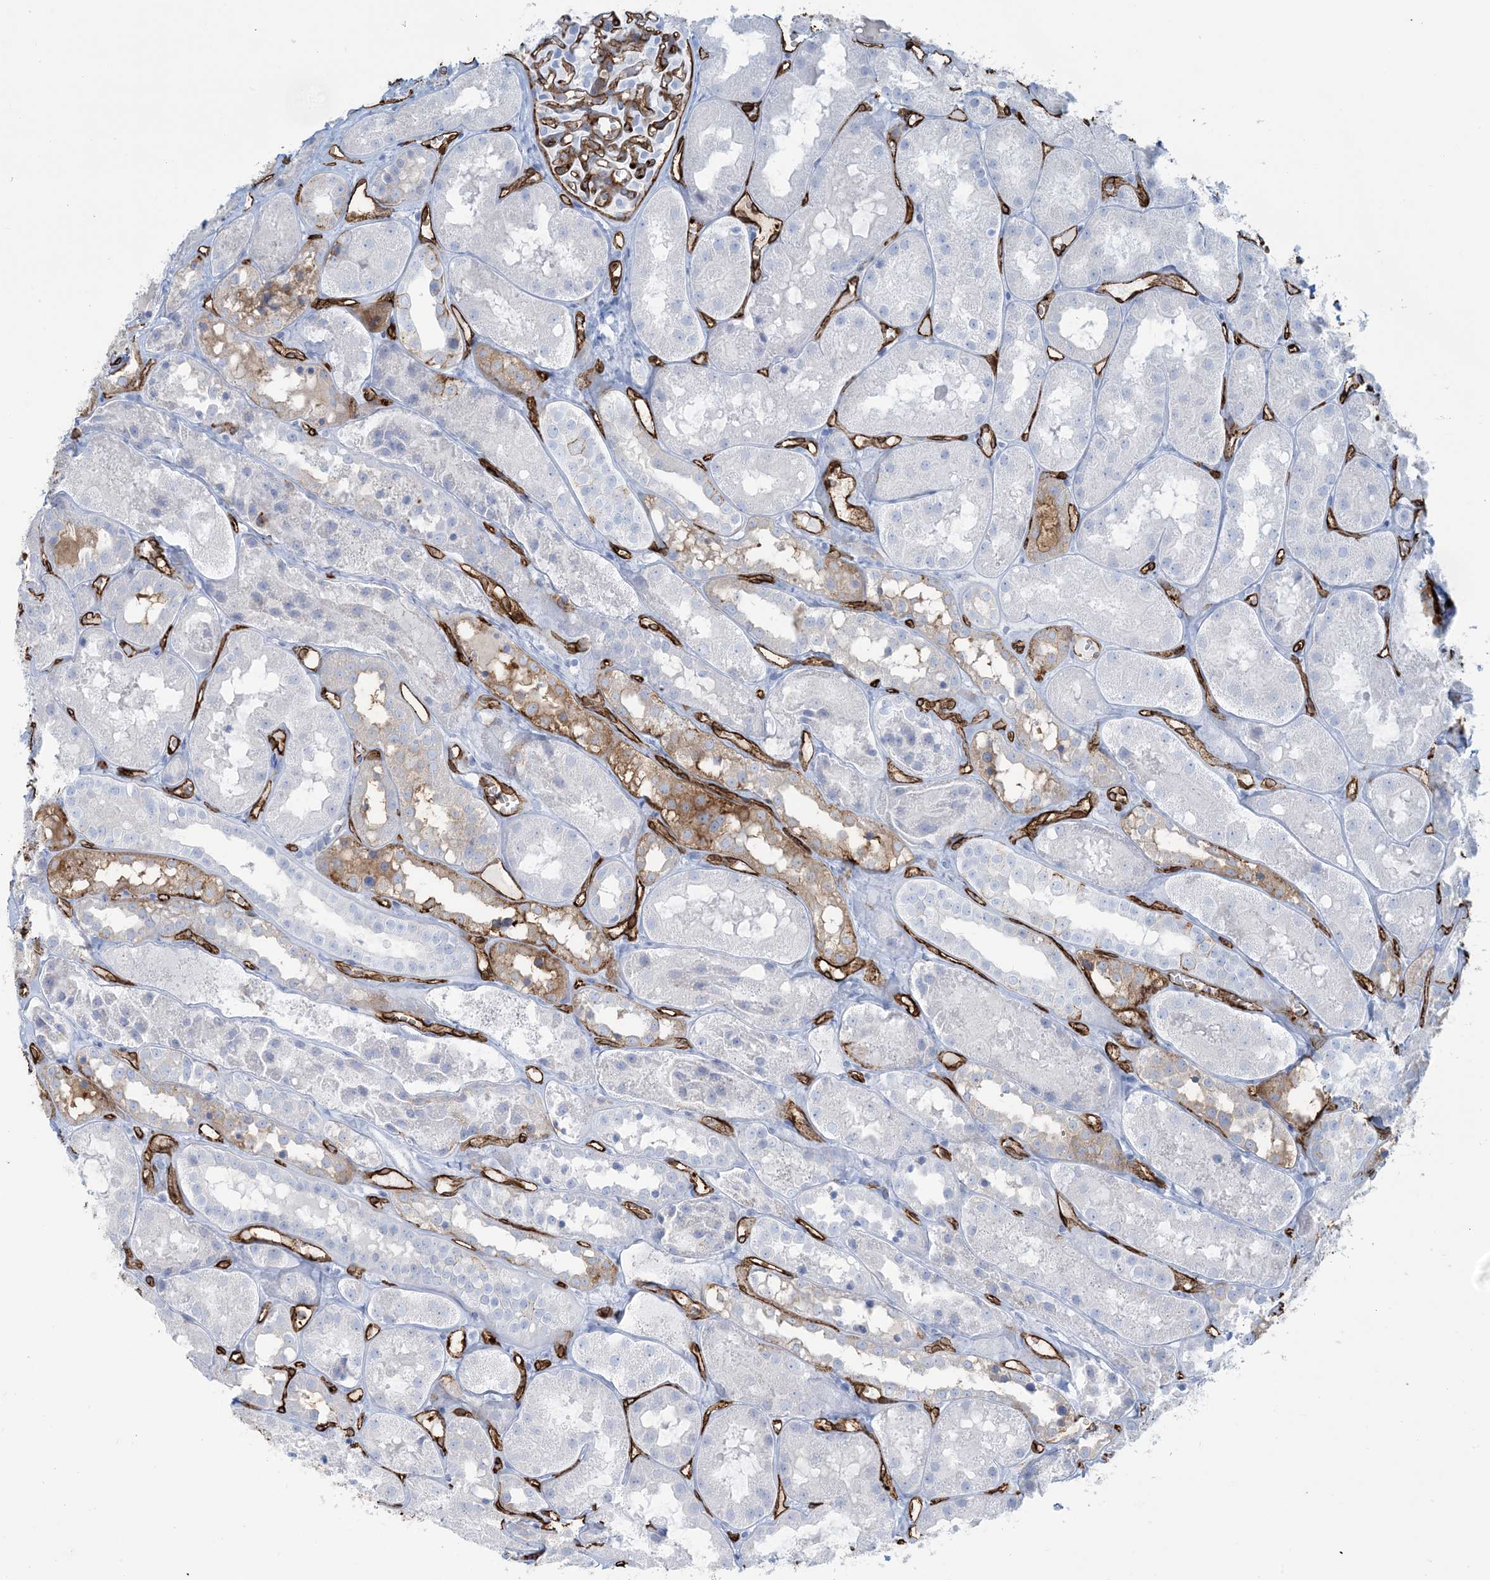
{"staining": {"intensity": "strong", "quantity": "25%-75%", "location": "cytoplasmic/membranous"}, "tissue": "kidney", "cell_type": "Cells in glomeruli", "image_type": "normal", "snomed": [{"axis": "morphology", "description": "Normal tissue, NOS"}, {"axis": "topography", "description": "Kidney"}], "caption": "Strong cytoplasmic/membranous expression is present in about 25%-75% of cells in glomeruli in benign kidney.", "gene": "EPS8L3", "patient": {"sex": "male", "age": 16}}